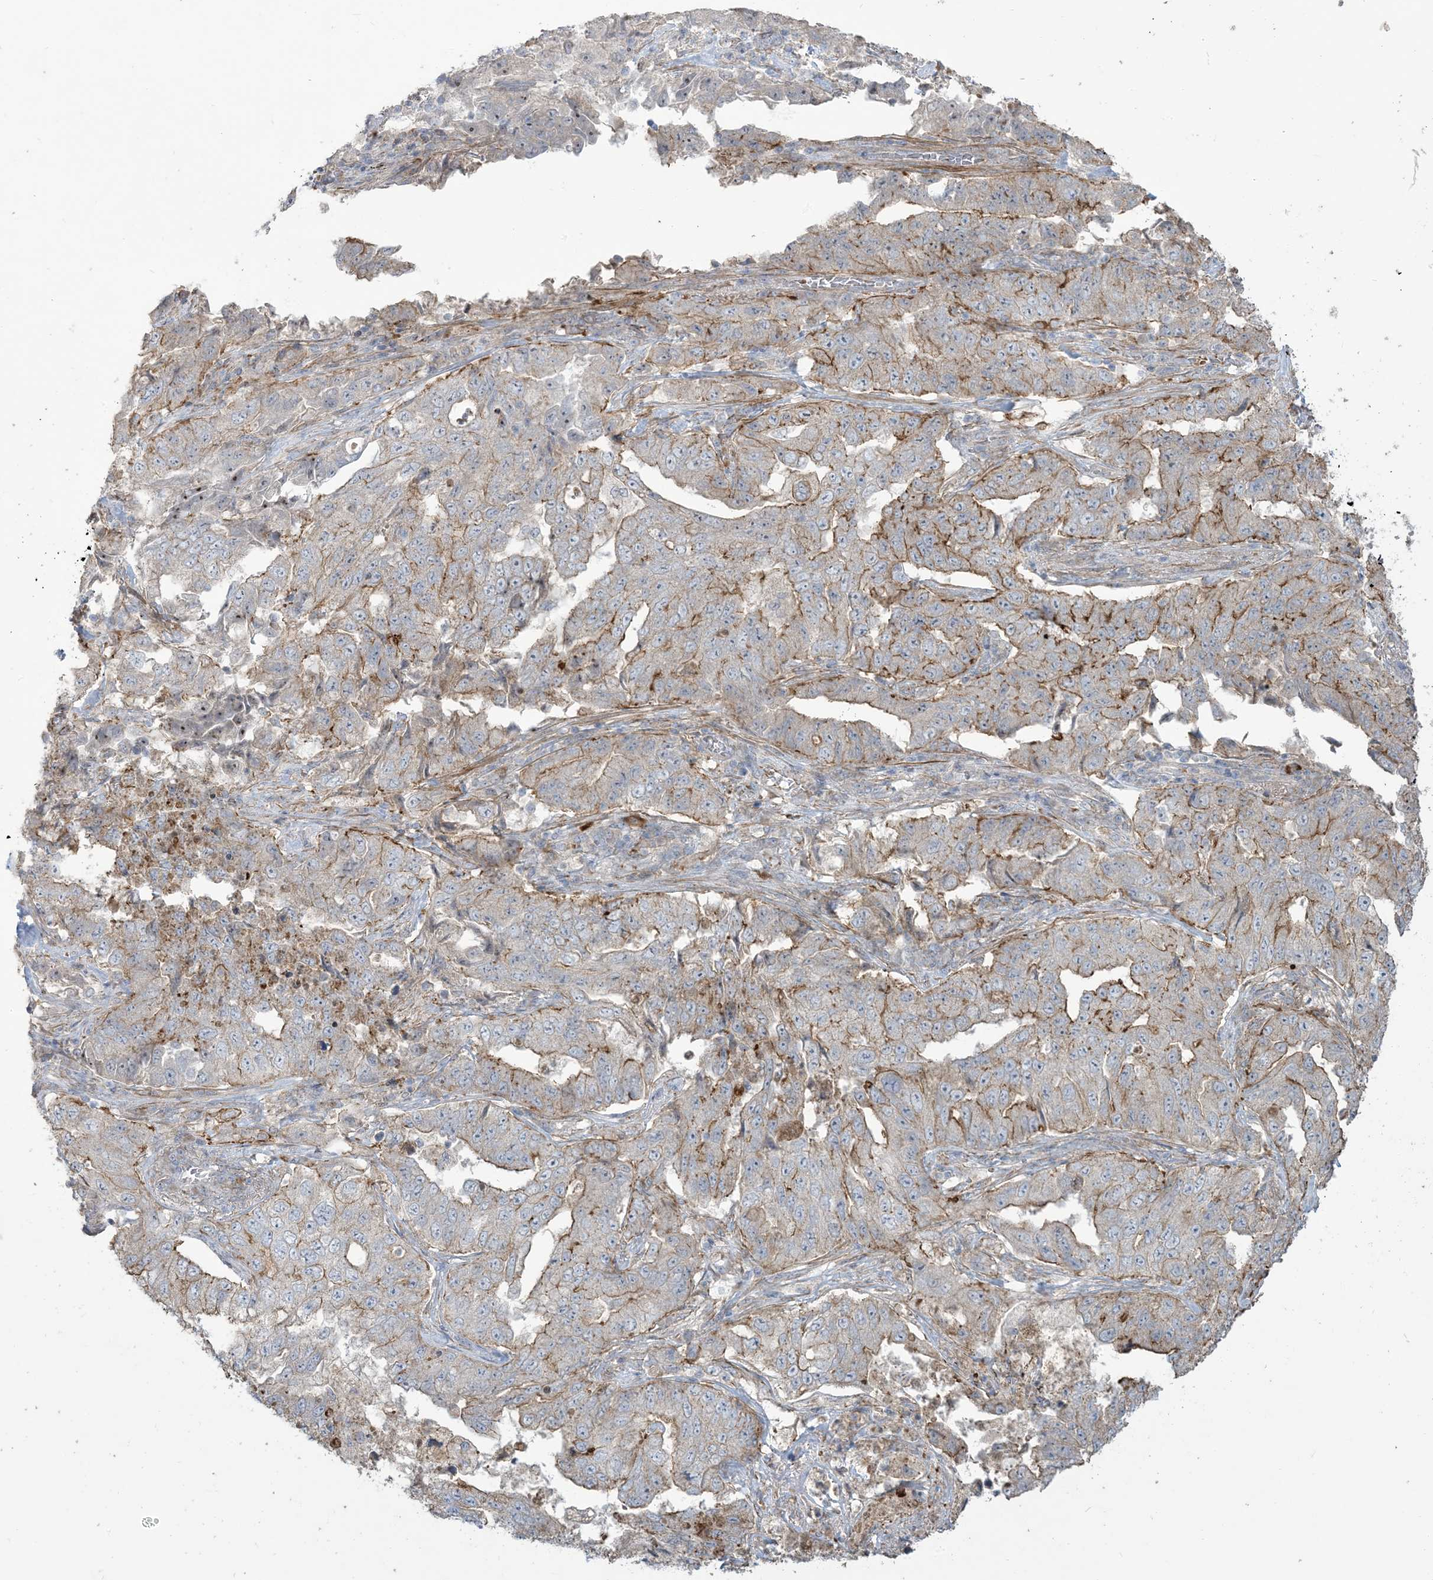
{"staining": {"intensity": "moderate", "quantity": "<25%", "location": "cytoplasmic/membranous,nuclear"}, "tissue": "lung cancer", "cell_type": "Tumor cells", "image_type": "cancer", "snomed": [{"axis": "morphology", "description": "Adenocarcinoma, NOS"}, {"axis": "topography", "description": "Lung"}], "caption": "Immunohistochemical staining of human adenocarcinoma (lung) exhibits low levels of moderate cytoplasmic/membranous and nuclear protein expression in approximately <25% of tumor cells.", "gene": "KLHL18", "patient": {"sex": "female", "age": 51}}